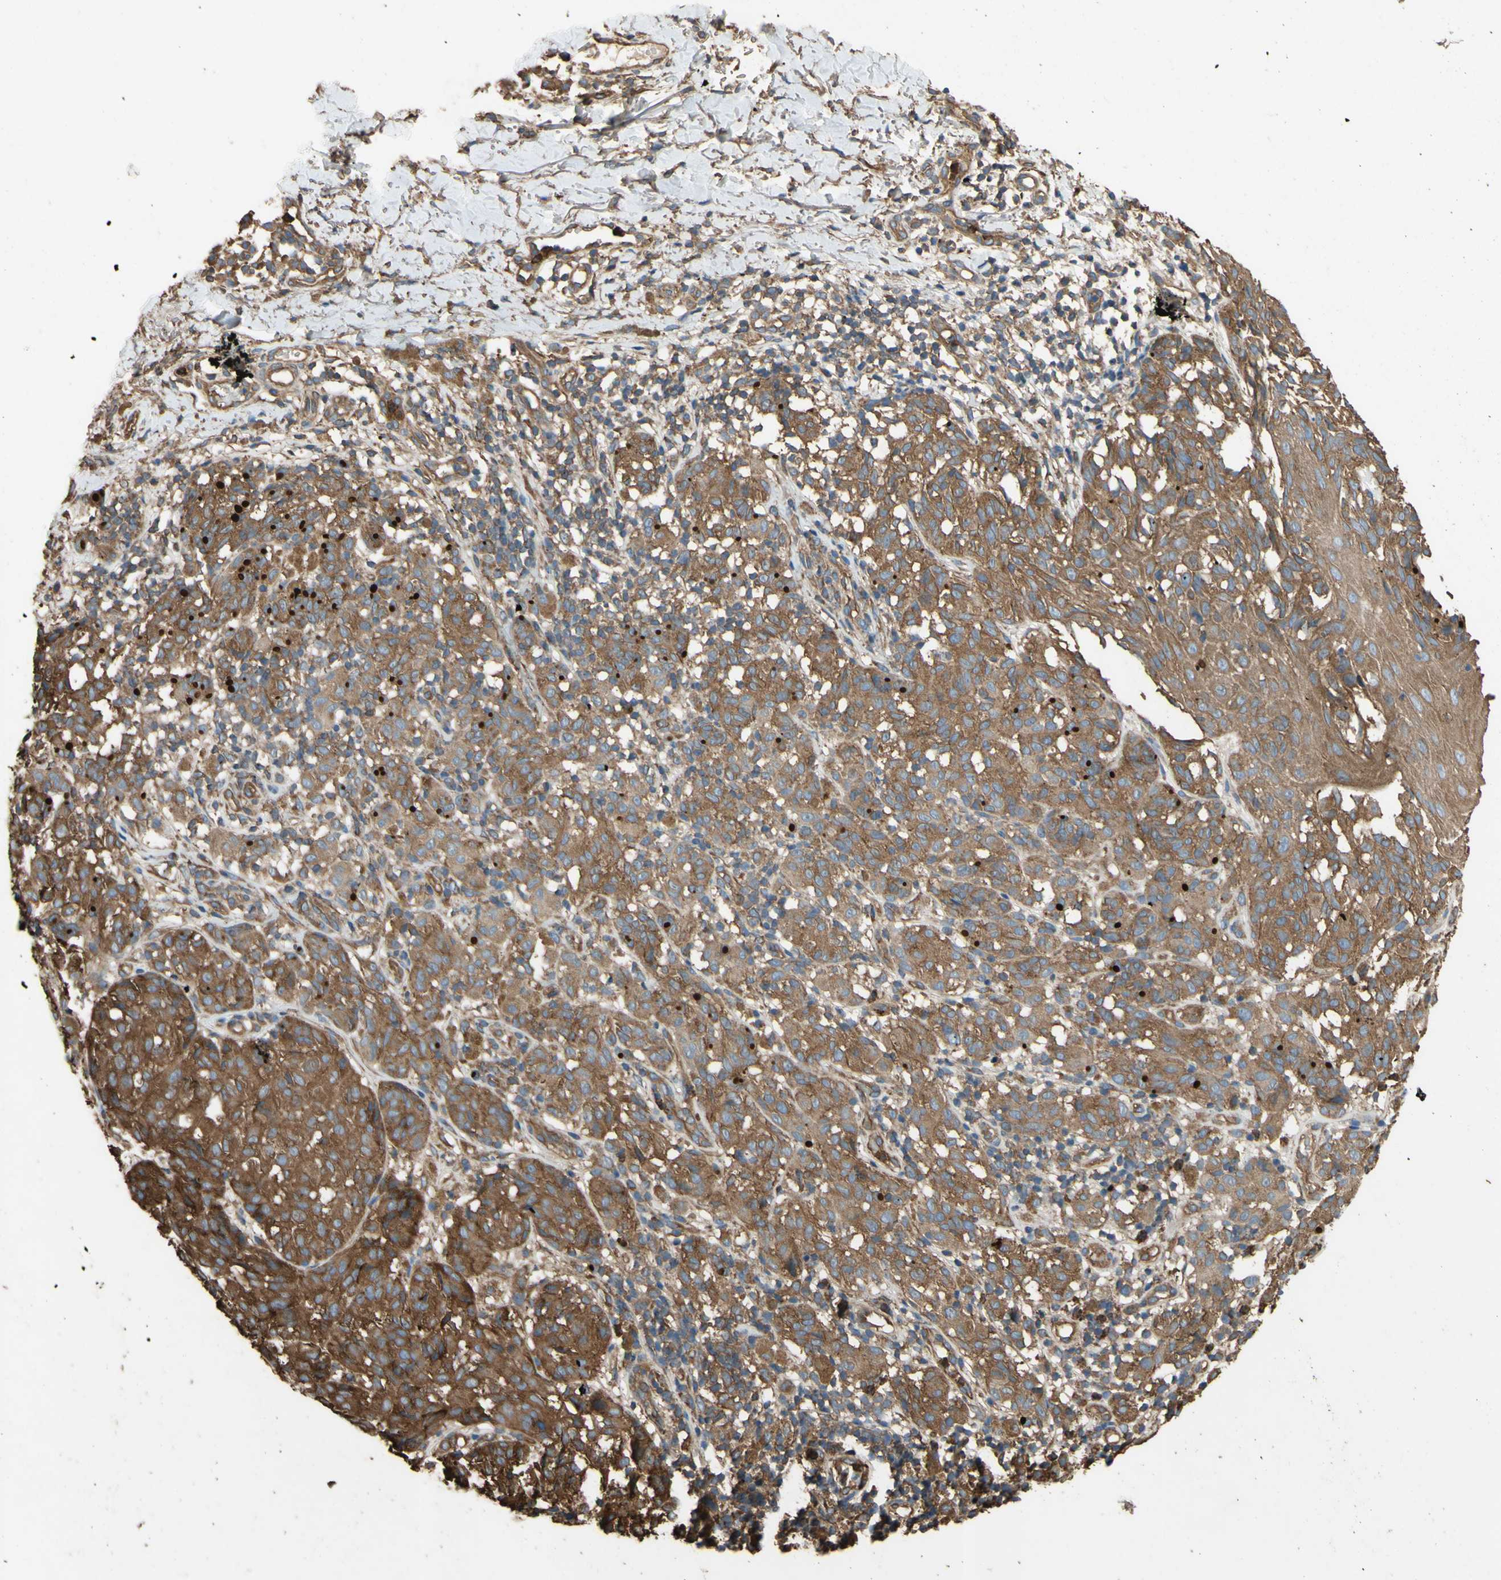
{"staining": {"intensity": "strong", "quantity": ">75%", "location": "cytoplasmic/membranous"}, "tissue": "melanoma", "cell_type": "Tumor cells", "image_type": "cancer", "snomed": [{"axis": "morphology", "description": "Malignant melanoma, NOS"}, {"axis": "topography", "description": "Skin"}], "caption": "Immunohistochemical staining of malignant melanoma reveals strong cytoplasmic/membranous protein positivity in about >75% of tumor cells.", "gene": "CTTN", "patient": {"sex": "female", "age": 46}}